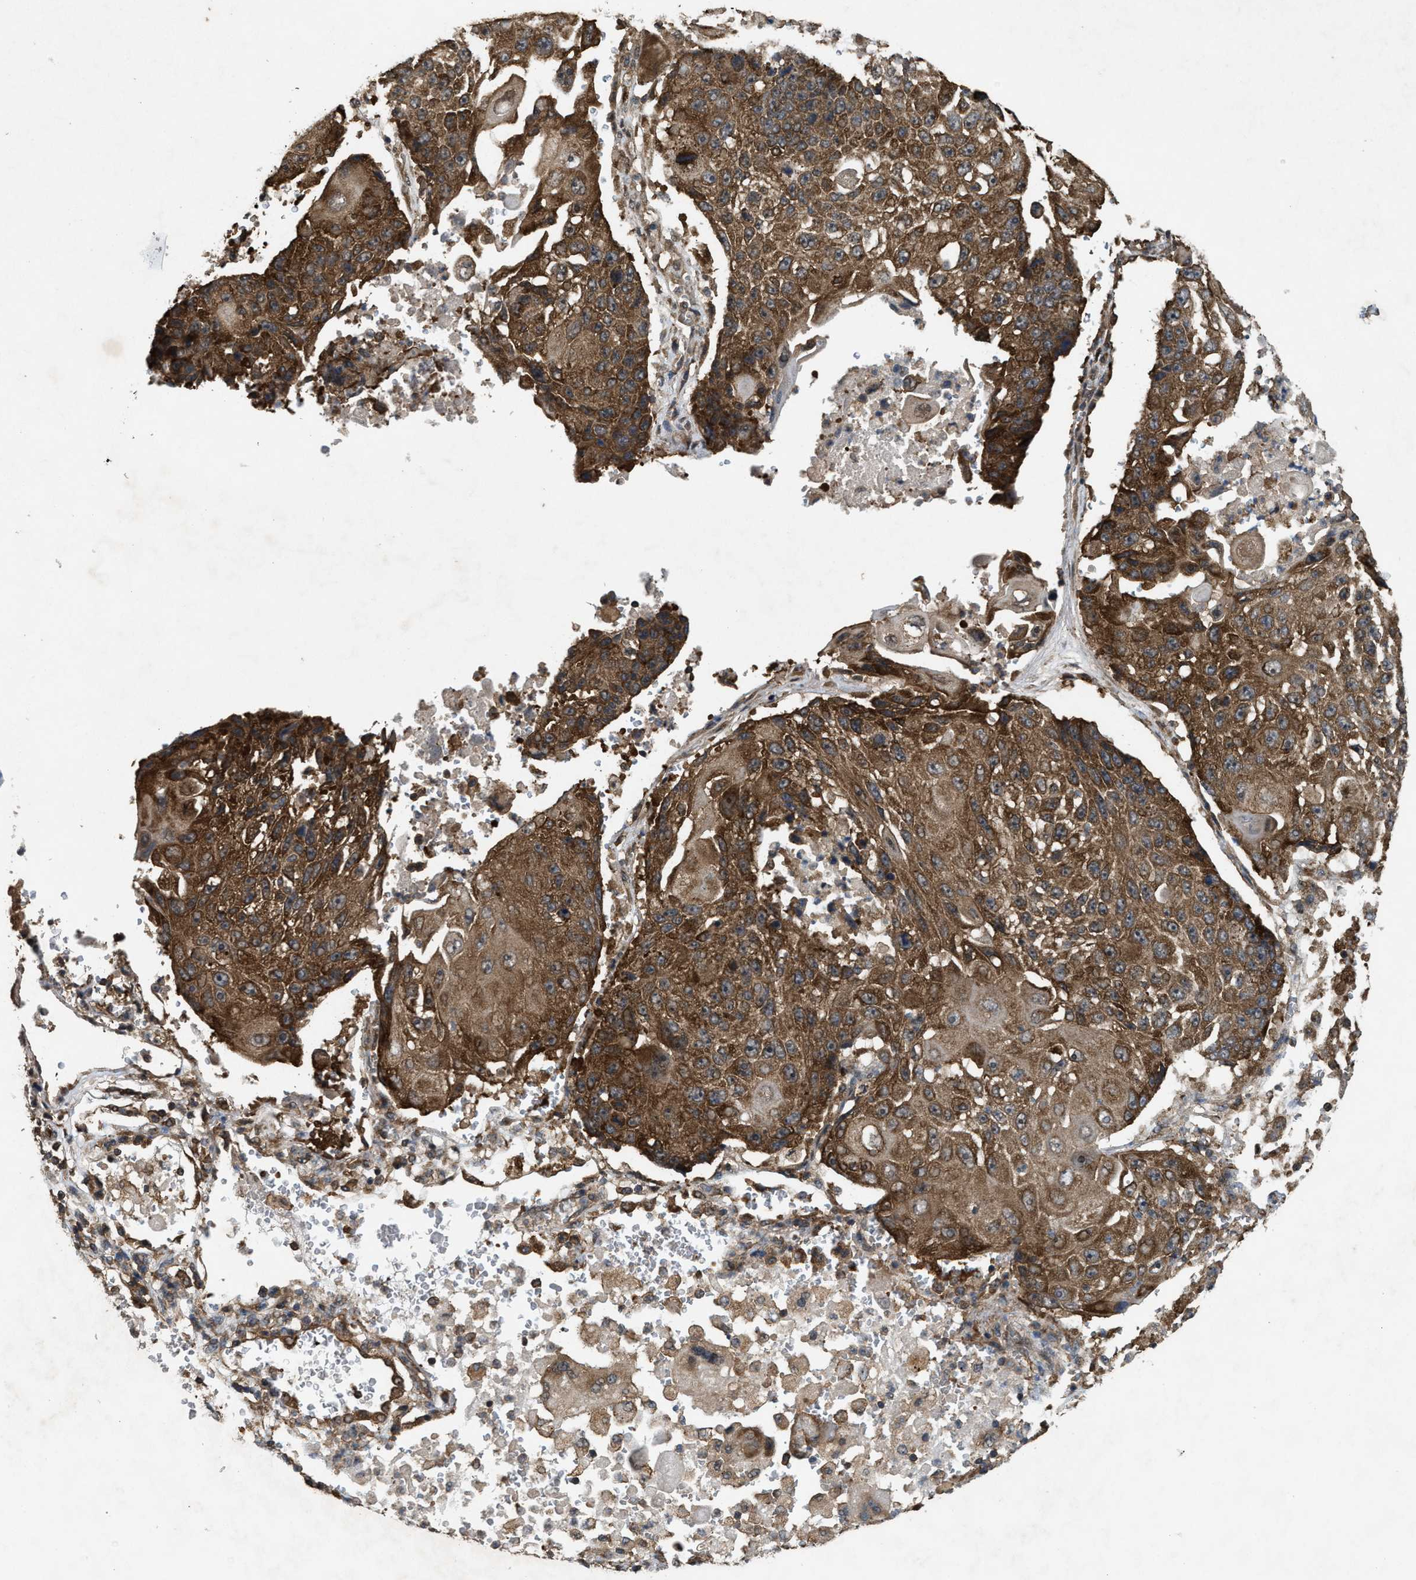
{"staining": {"intensity": "strong", "quantity": ">75%", "location": "cytoplasmic/membranous"}, "tissue": "lung cancer", "cell_type": "Tumor cells", "image_type": "cancer", "snomed": [{"axis": "morphology", "description": "Squamous cell carcinoma, NOS"}, {"axis": "topography", "description": "Lung"}], "caption": "Immunohistochemical staining of lung cancer displays high levels of strong cytoplasmic/membranous protein staining in approximately >75% of tumor cells.", "gene": "ARHGEF5", "patient": {"sex": "male", "age": 61}}